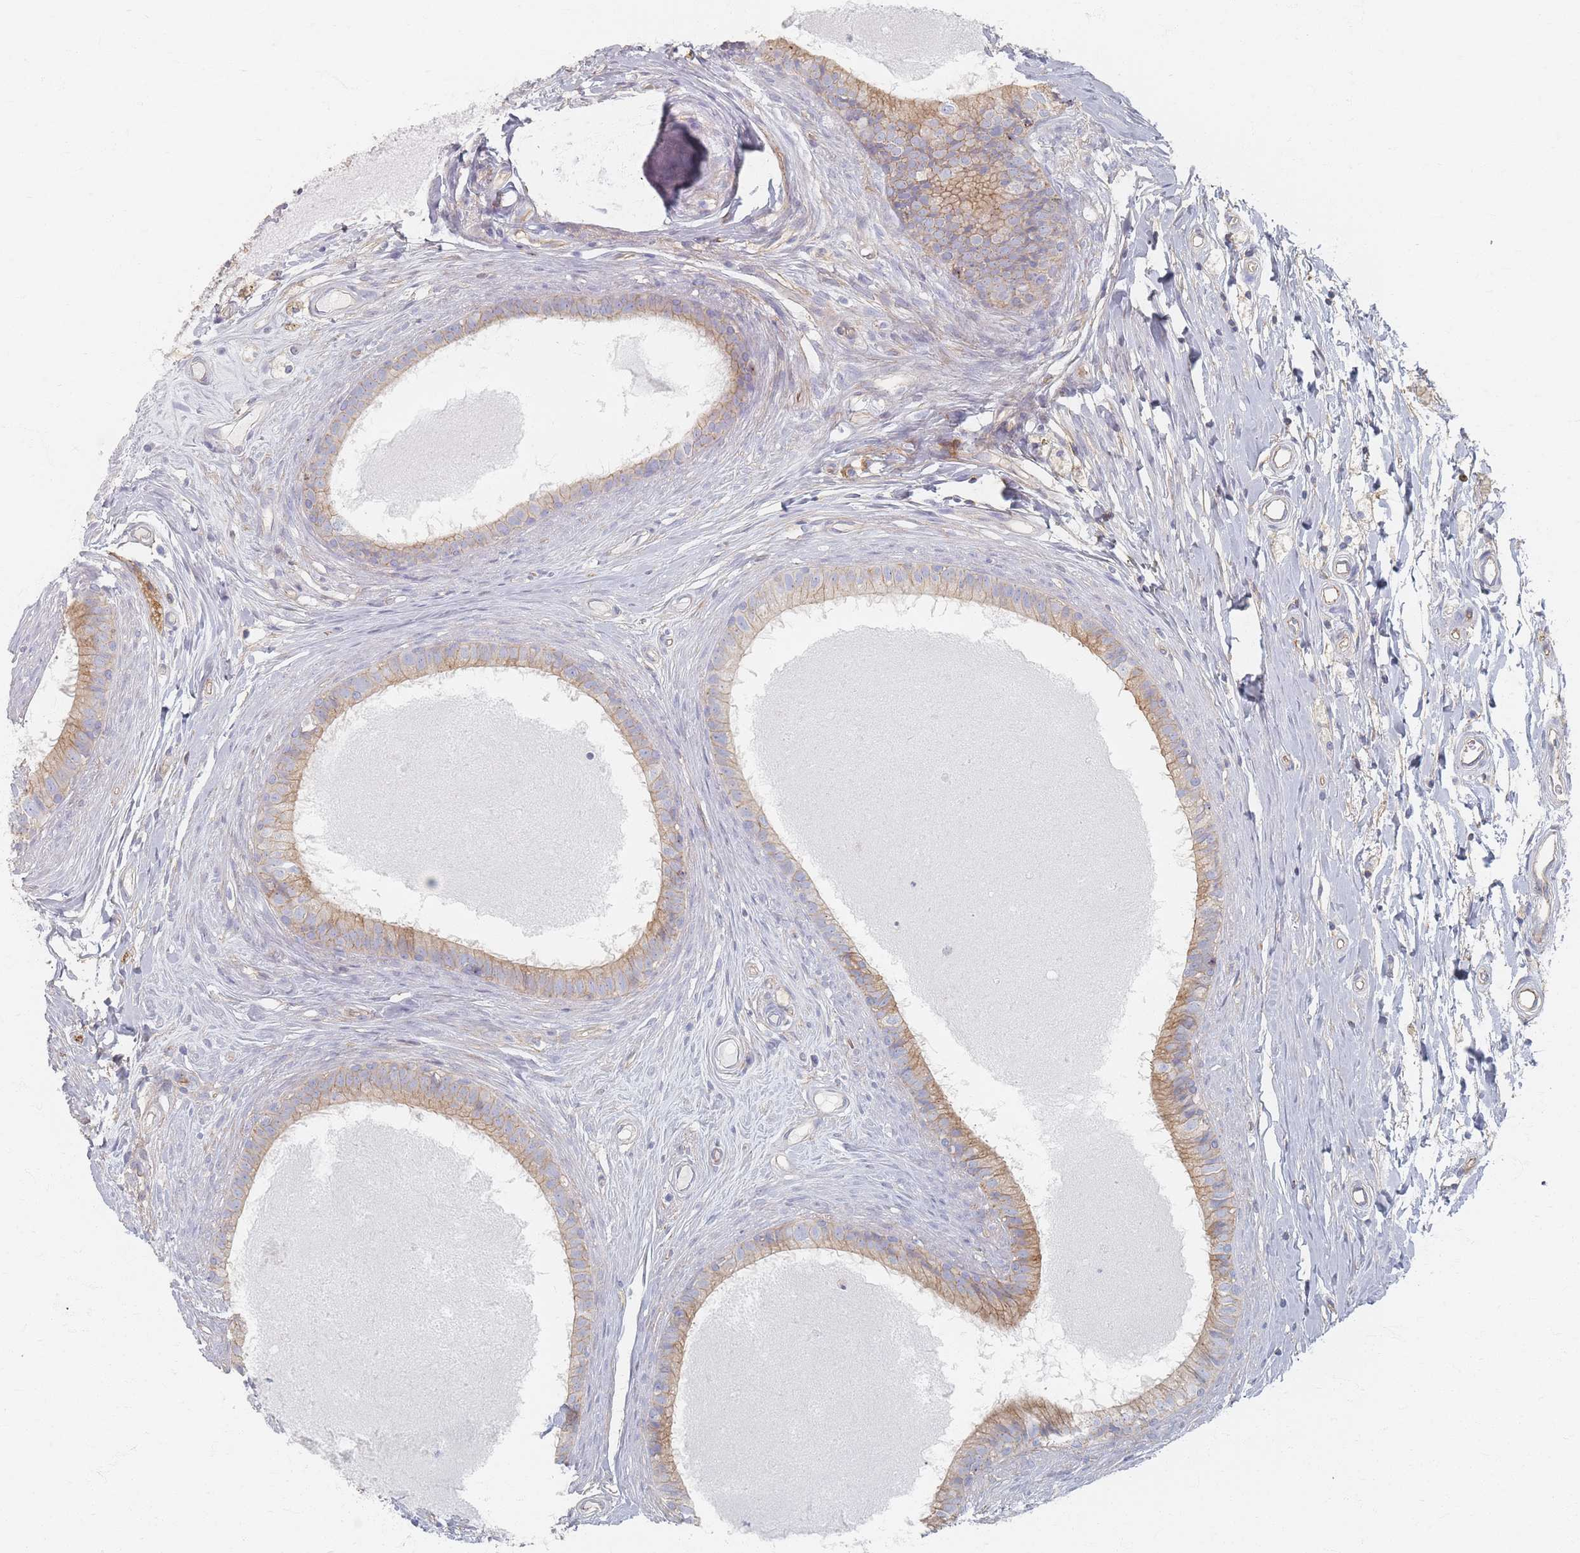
{"staining": {"intensity": "moderate", "quantity": ">75%", "location": "cytoplasmic/membranous"}, "tissue": "epididymis", "cell_type": "Glandular cells", "image_type": "normal", "snomed": [{"axis": "morphology", "description": "Normal tissue, NOS"}, {"axis": "topography", "description": "Epididymis"}], "caption": "Glandular cells exhibit moderate cytoplasmic/membranous expression in about >75% of cells in unremarkable epididymis. (Stains: DAB in brown, nuclei in blue, Microscopy: brightfield microscopy at high magnification).", "gene": "GNB1", "patient": {"sex": "male", "age": 80}}